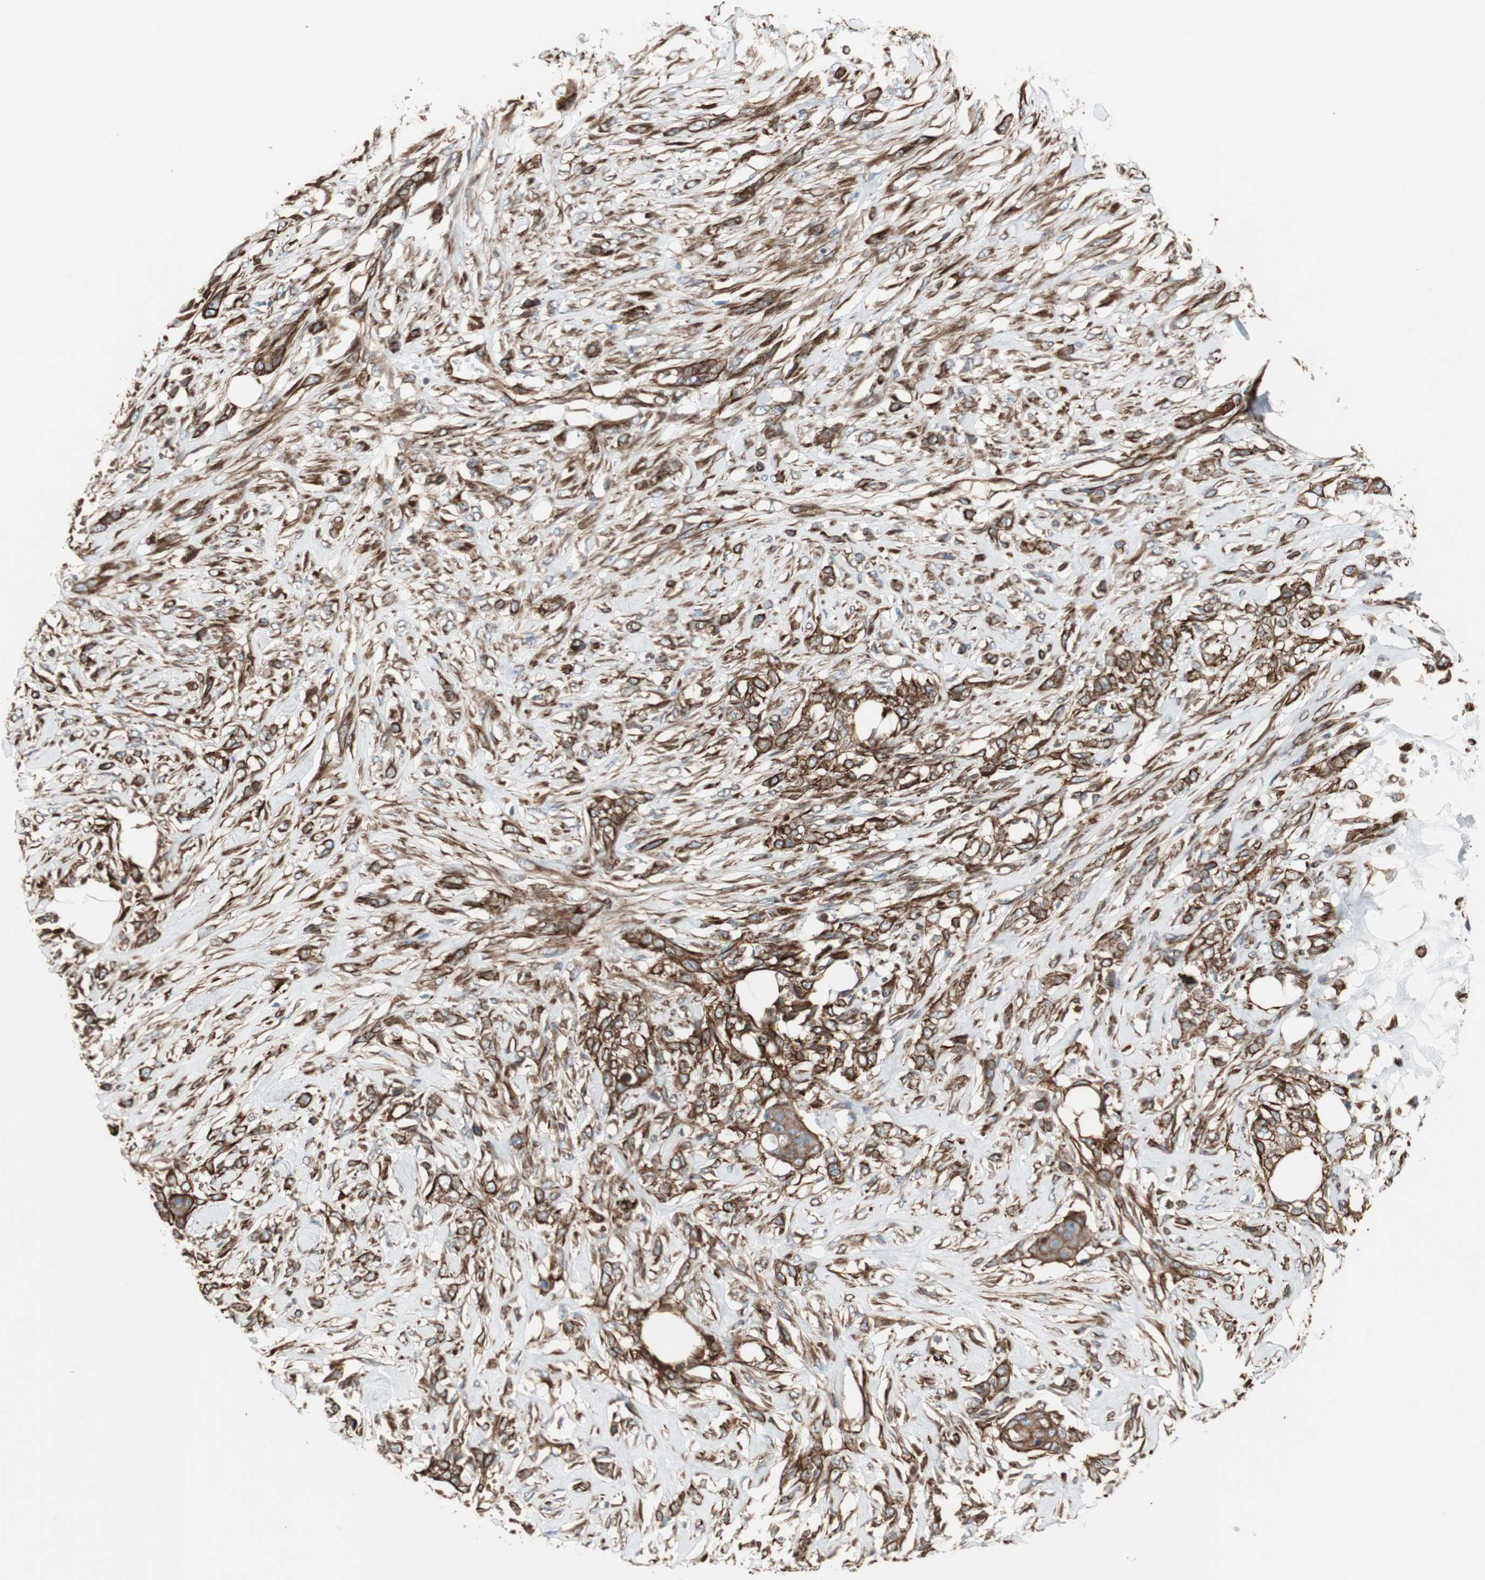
{"staining": {"intensity": "strong", "quantity": ">75%", "location": "cytoplasmic/membranous"}, "tissue": "skin cancer", "cell_type": "Tumor cells", "image_type": "cancer", "snomed": [{"axis": "morphology", "description": "Squamous cell carcinoma, NOS"}, {"axis": "topography", "description": "Skin"}], "caption": "IHC micrograph of human skin squamous cell carcinoma stained for a protein (brown), which reveals high levels of strong cytoplasmic/membranous staining in about >75% of tumor cells.", "gene": "TCTA", "patient": {"sex": "female", "age": 59}}